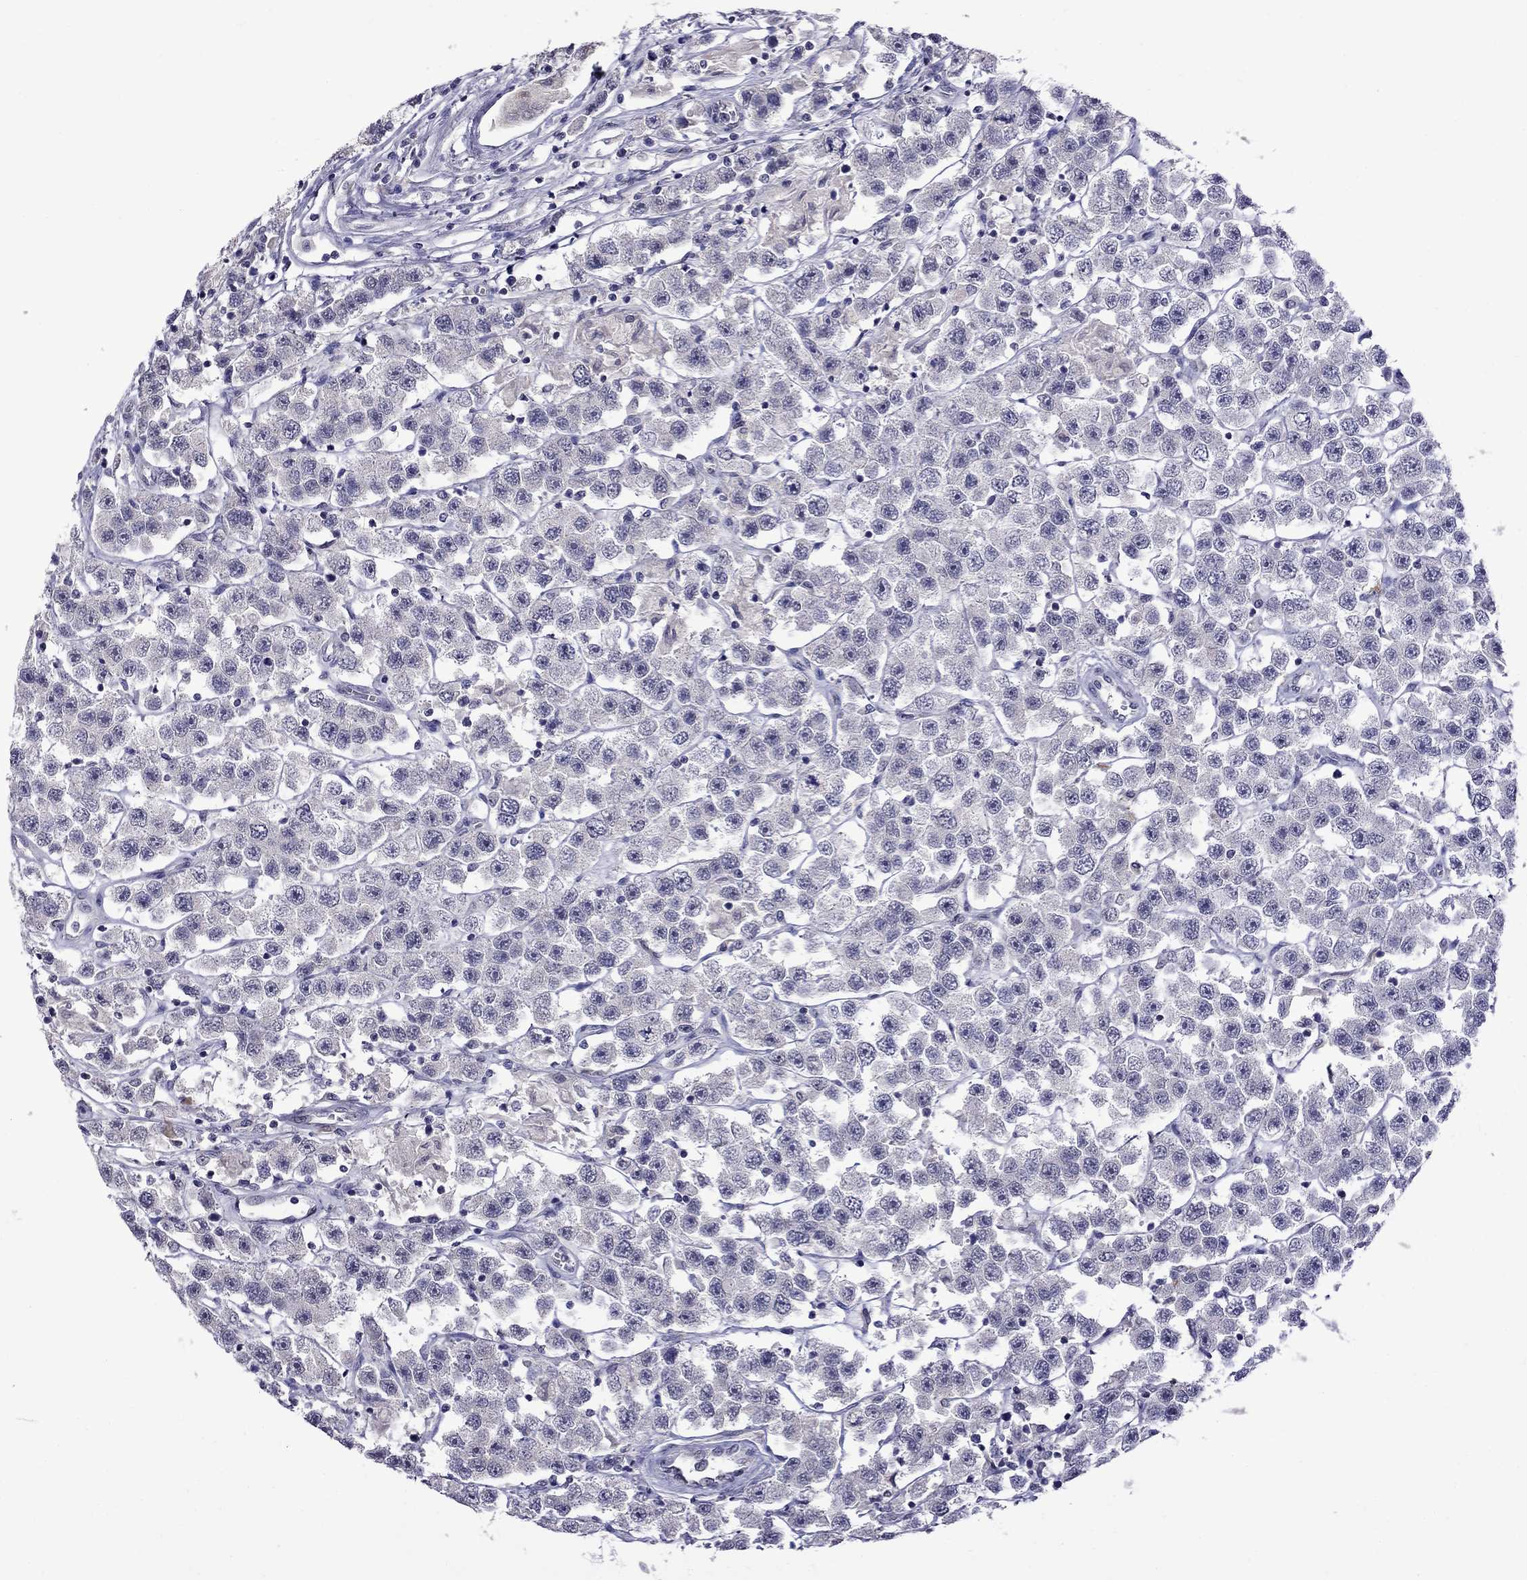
{"staining": {"intensity": "negative", "quantity": "none", "location": "none"}, "tissue": "testis cancer", "cell_type": "Tumor cells", "image_type": "cancer", "snomed": [{"axis": "morphology", "description": "Seminoma, NOS"}, {"axis": "topography", "description": "Testis"}], "caption": "This image is of testis cancer (seminoma) stained with IHC to label a protein in brown with the nuclei are counter-stained blue. There is no staining in tumor cells. The staining is performed using DAB (3,3'-diaminobenzidine) brown chromogen with nuclei counter-stained in using hematoxylin.", "gene": "STAR", "patient": {"sex": "male", "age": 45}}